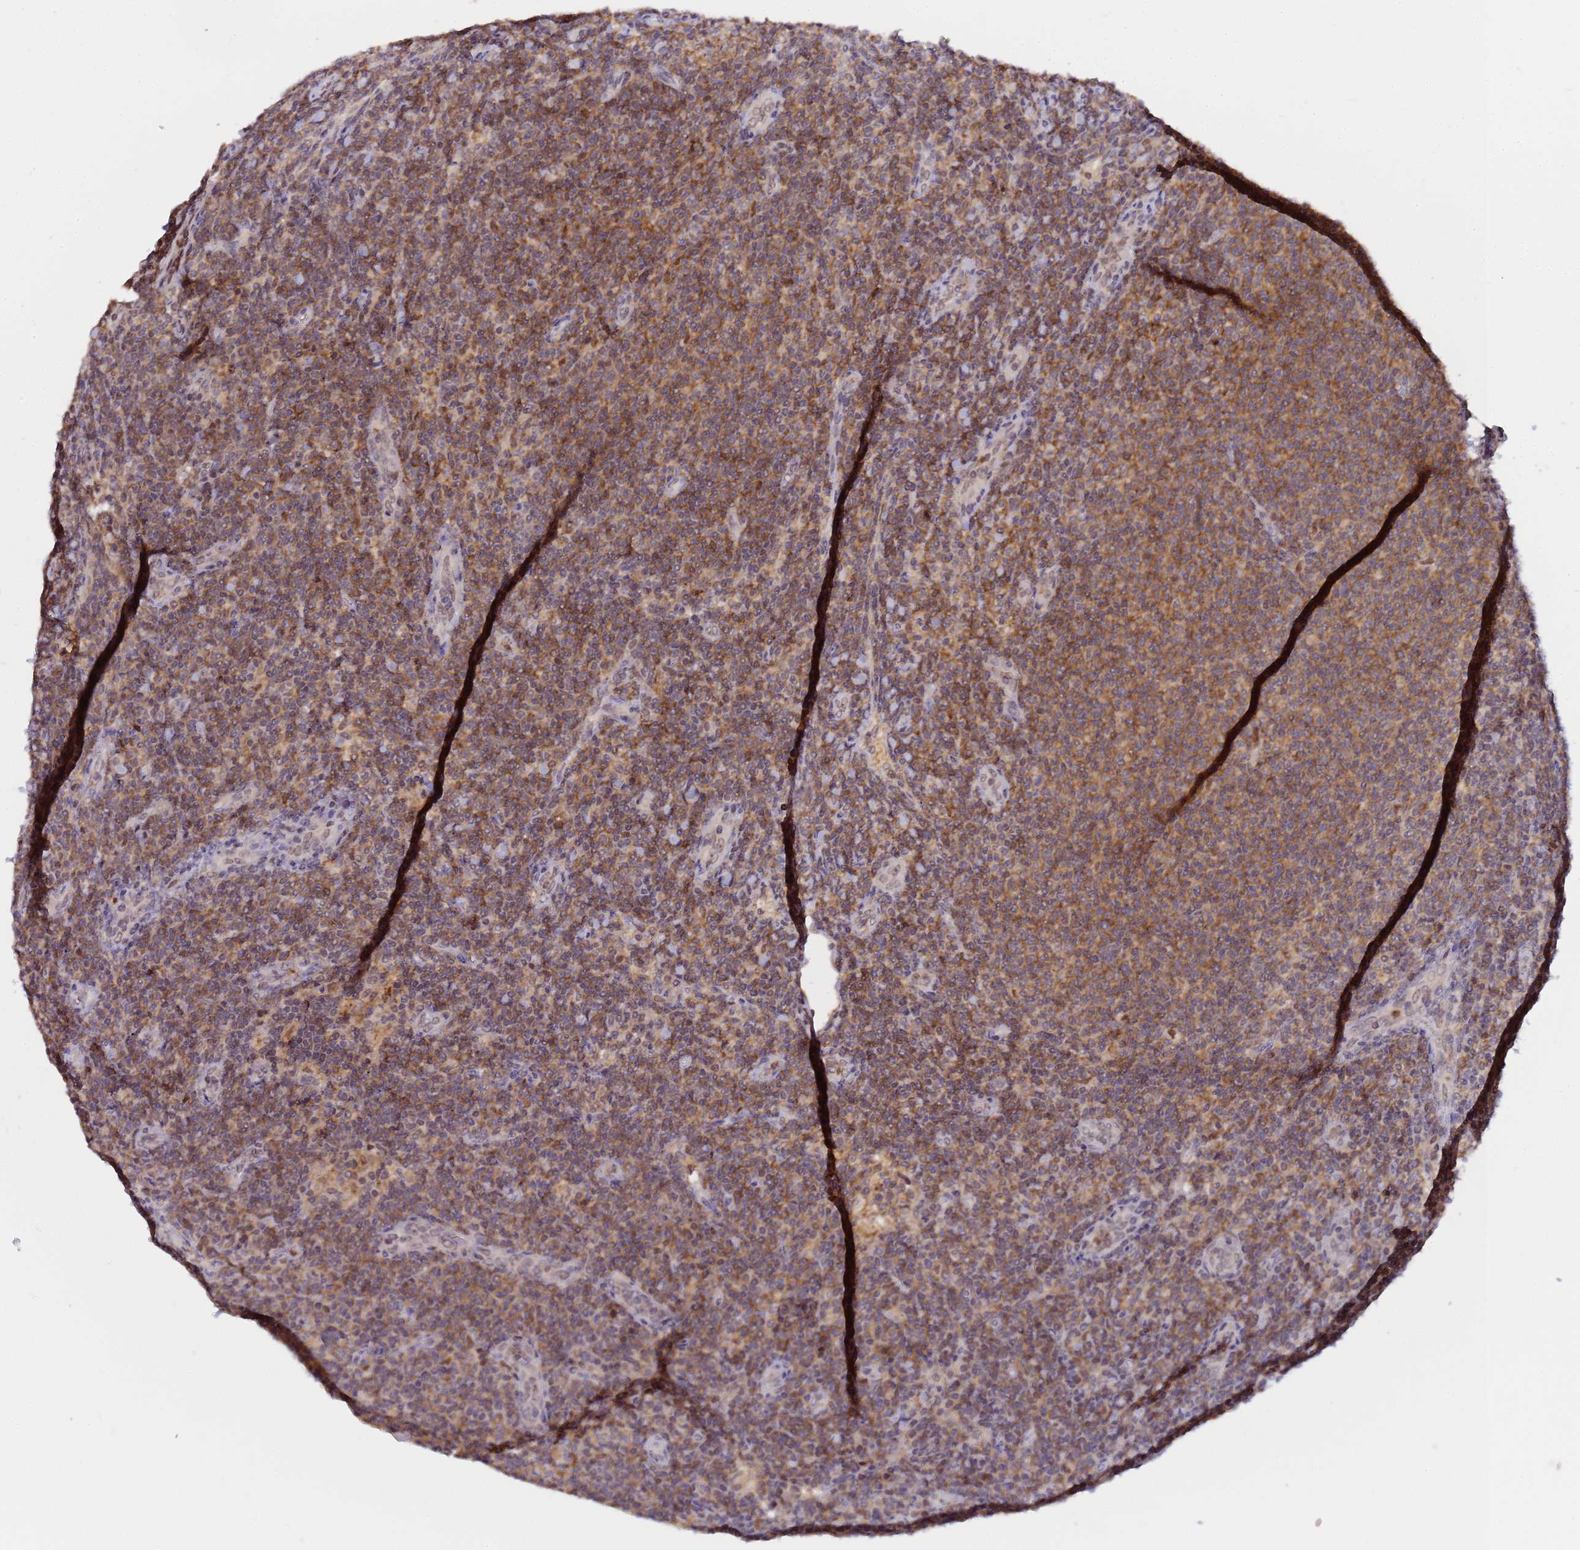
{"staining": {"intensity": "moderate", "quantity": ">75%", "location": "cytoplasmic/membranous"}, "tissue": "lymphoma", "cell_type": "Tumor cells", "image_type": "cancer", "snomed": [{"axis": "morphology", "description": "Malignant lymphoma, non-Hodgkin's type, Low grade"}, {"axis": "topography", "description": "Lymph node"}], "caption": "Tumor cells demonstrate medium levels of moderate cytoplasmic/membranous expression in approximately >75% of cells in human lymphoma.", "gene": "CD53", "patient": {"sex": "male", "age": 66}}